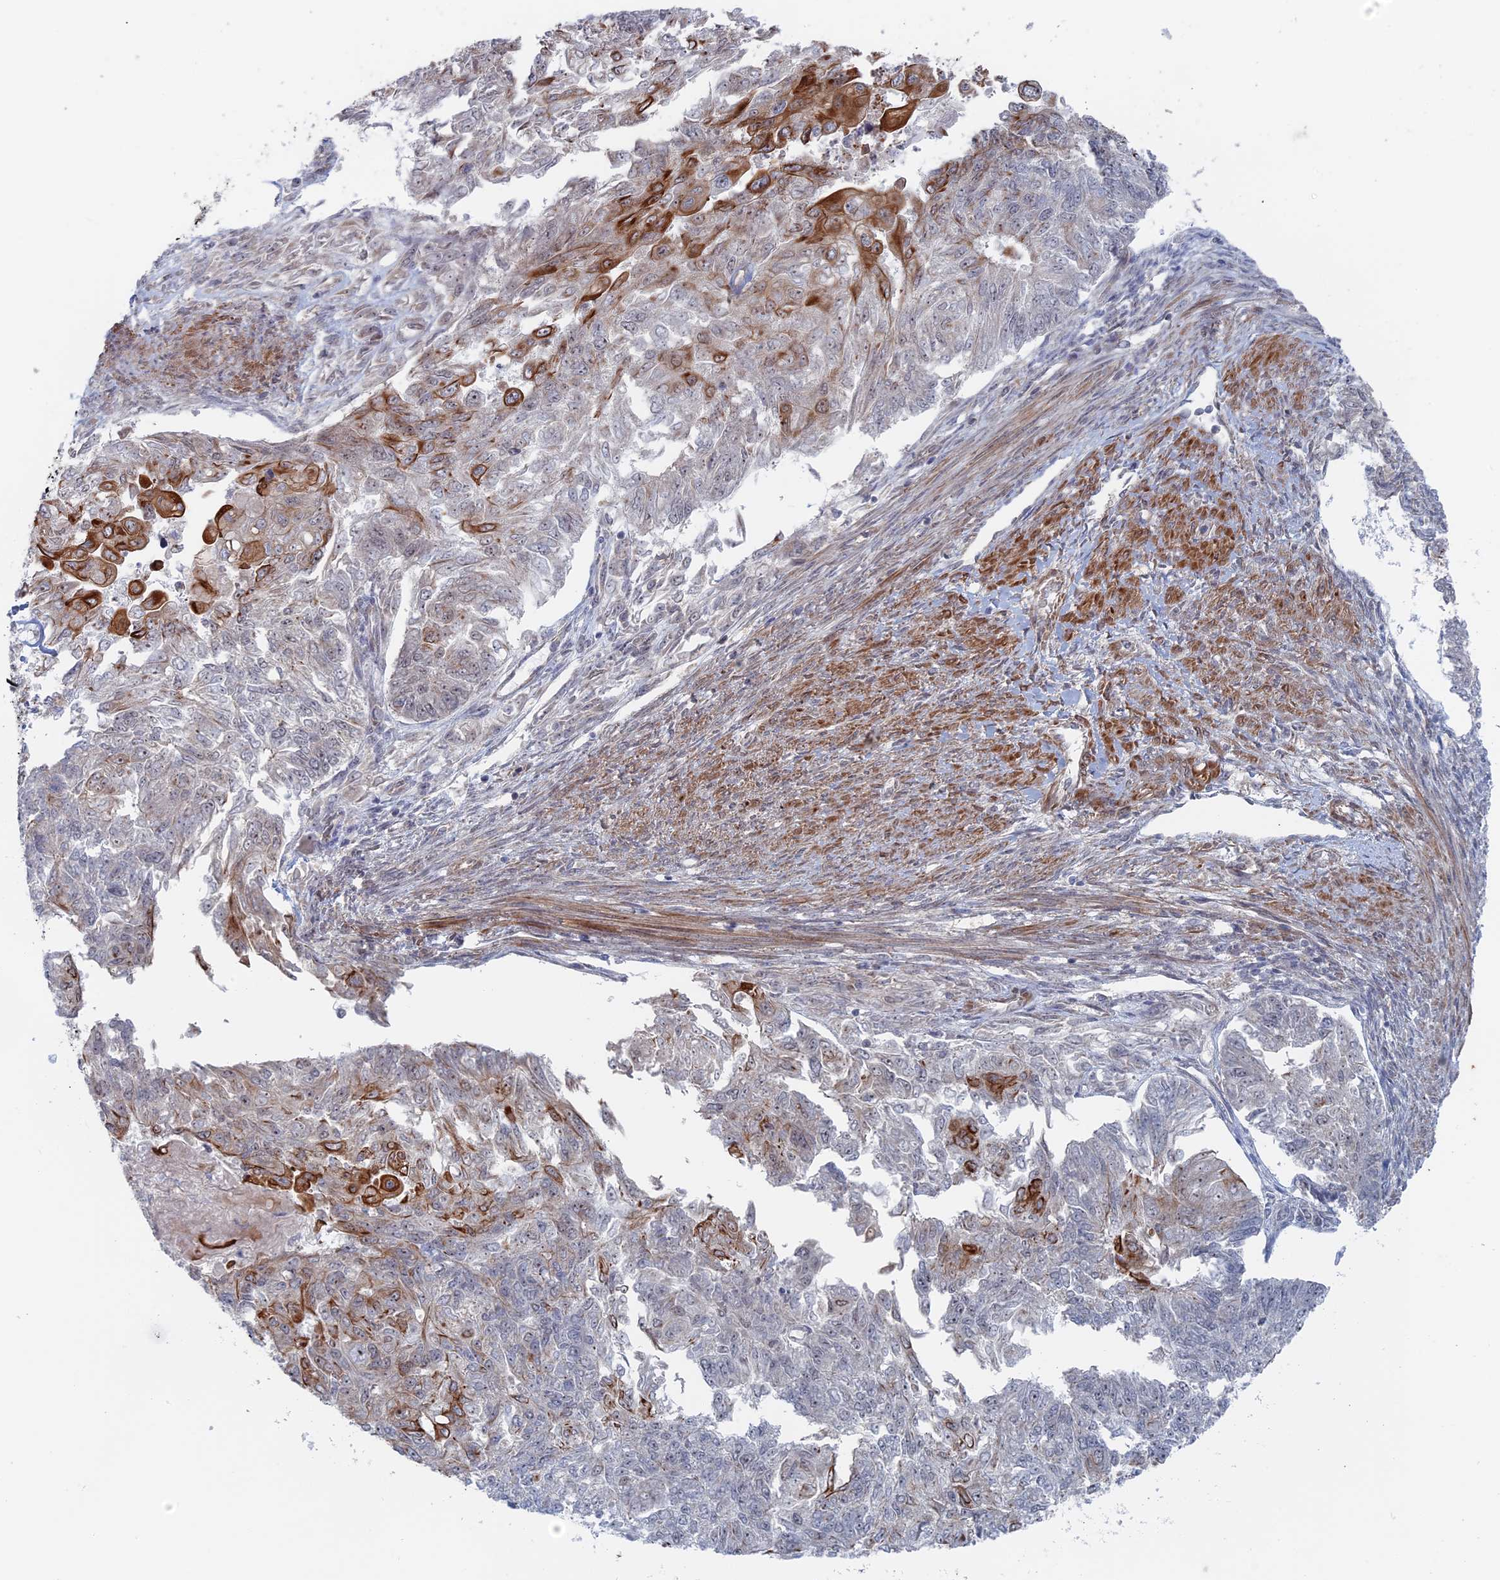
{"staining": {"intensity": "strong", "quantity": "<25%", "location": "cytoplasmic/membranous"}, "tissue": "endometrial cancer", "cell_type": "Tumor cells", "image_type": "cancer", "snomed": [{"axis": "morphology", "description": "Adenocarcinoma, NOS"}, {"axis": "topography", "description": "Endometrium"}], "caption": "Immunohistochemical staining of endometrial cancer (adenocarcinoma) reveals strong cytoplasmic/membranous protein positivity in approximately <25% of tumor cells. (DAB = brown stain, brightfield microscopy at high magnification).", "gene": "IL7", "patient": {"sex": "female", "age": 32}}